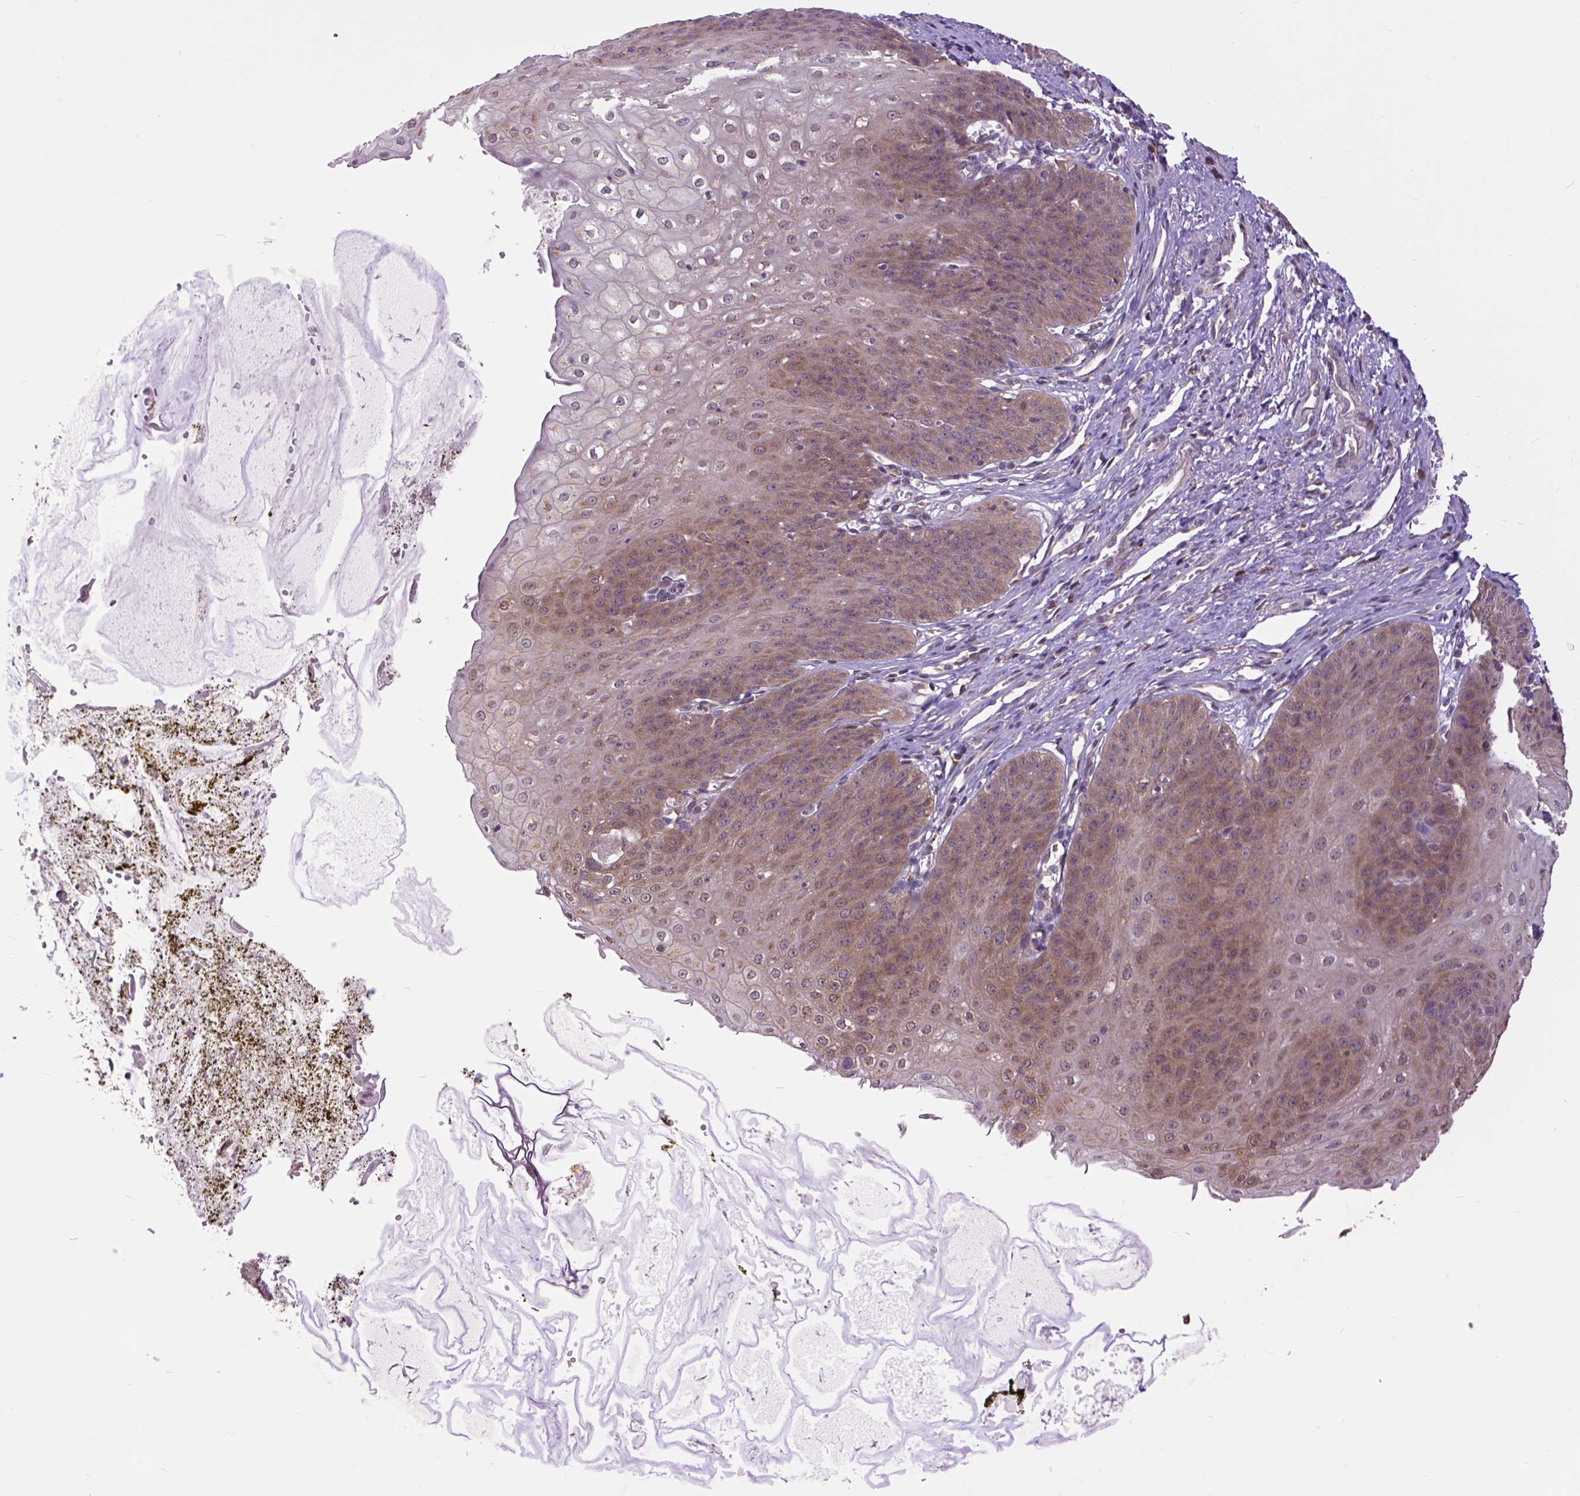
{"staining": {"intensity": "moderate", "quantity": "25%-75%", "location": "cytoplasmic/membranous"}, "tissue": "esophagus", "cell_type": "Squamous epithelial cells", "image_type": "normal", "snomed": [{"axis": "morphology", "description": "Normal tissue, NOS"}, {"axis": "topography", "description": "Esophagus"}], "caption": "IHC histopathology image of normal esophagus: human esophagus stained using IHC exhibits medium levels of moderate protein expression localized specifically in the cytoplasmic/membranous of squamous epithelial cells, appearing as a cytoplasmic/membranous brown color.", "gene": "ARL1", "patient": {"sex": "male", "age": 71}}